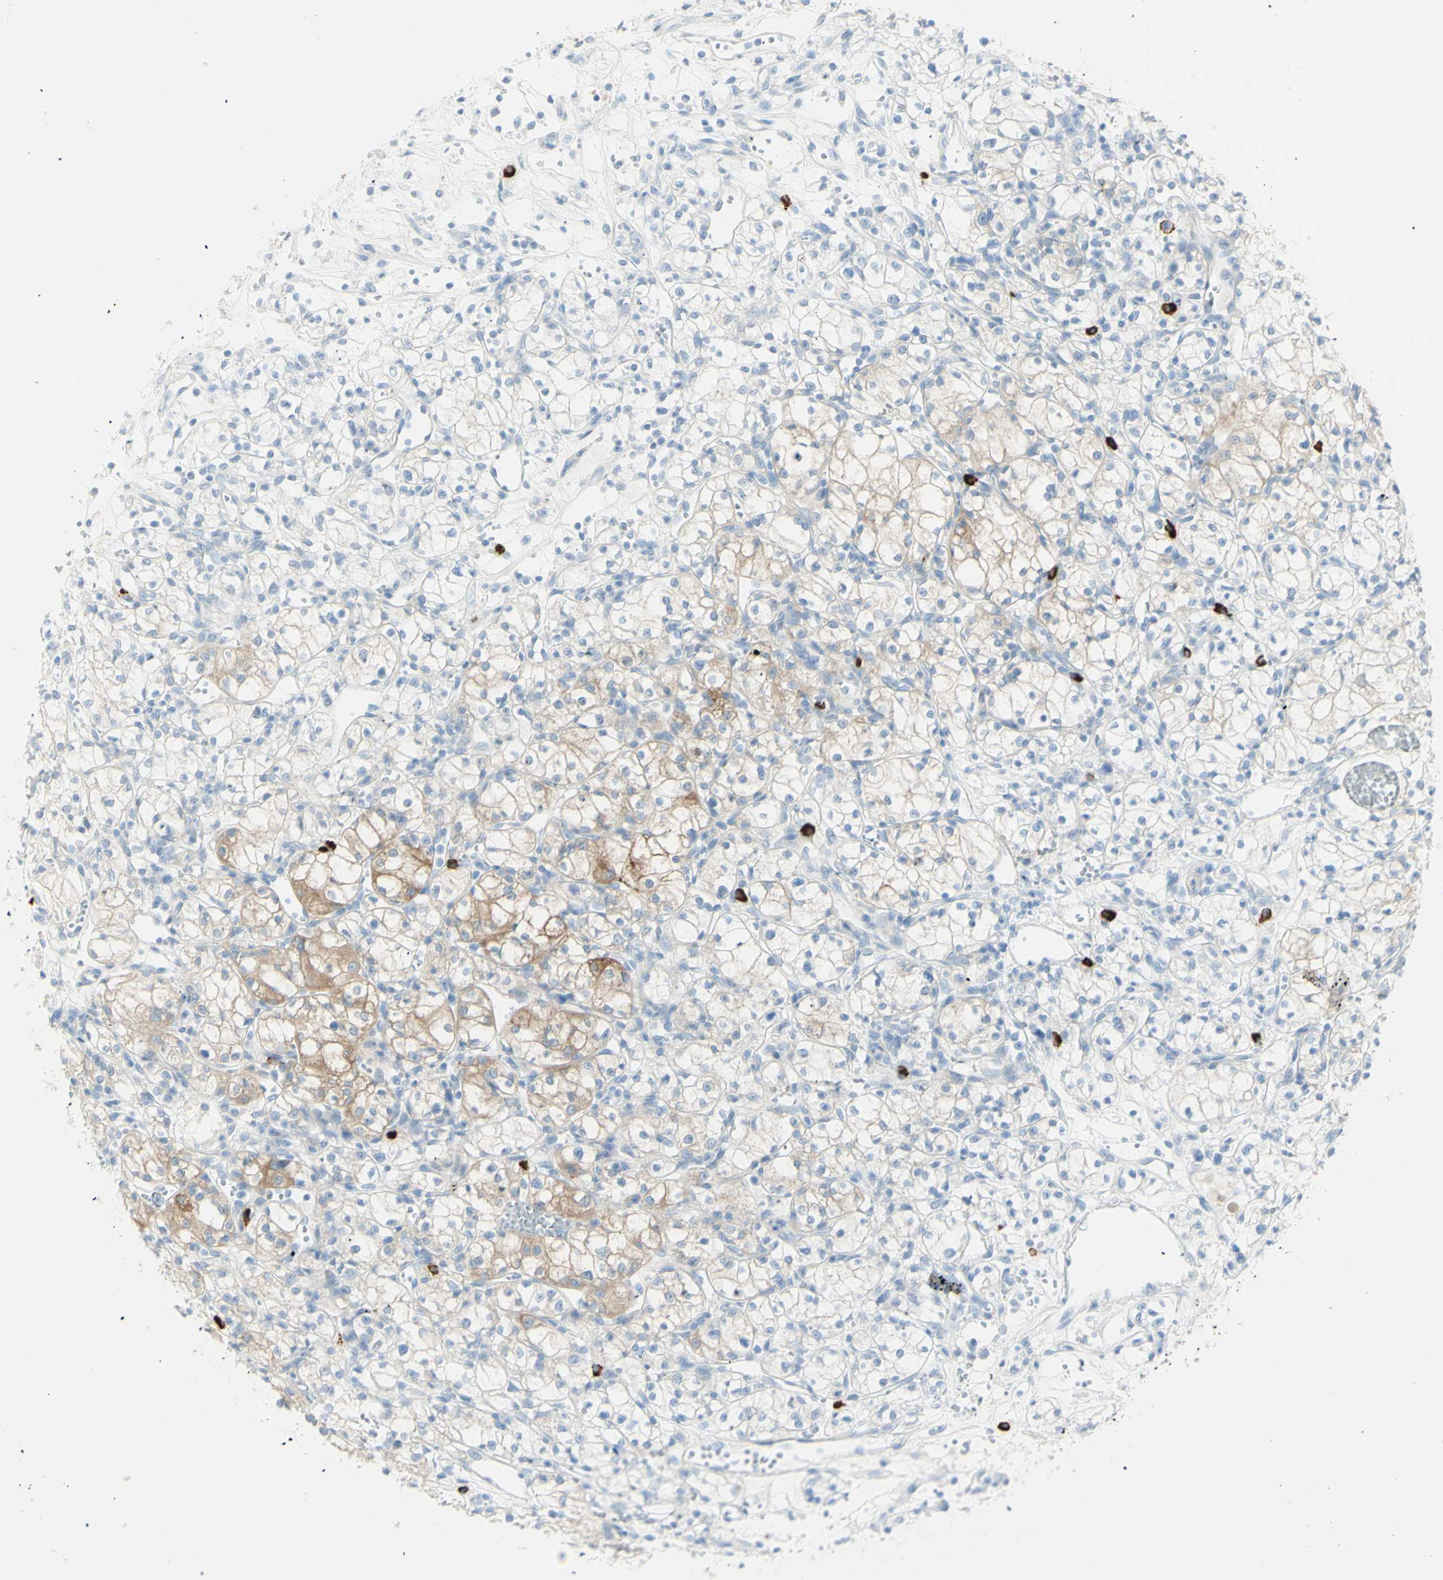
{"staining": {"intensity": "weak", "quantity": "<25%", "location": "cytoplasmic/membranous"}, "tissue": "renal cancer", "cell_type": "Tumor cells", "image_type": "cancer", "snomed": [{"axis": "morphology", "description": "Normal tissue, NOS"}, {"axis": "morphology", "description": "Adenocarcinoma, NOS"}, {"axis": "topography", "description": "Kidney"}], "caption": "This is an IHC histopathology image of human renal cancer (adenocarcinoma). There is no positivity in tumor cells.", "gene": "LETM1", "patient": {"sex": "male", "age": 59}}